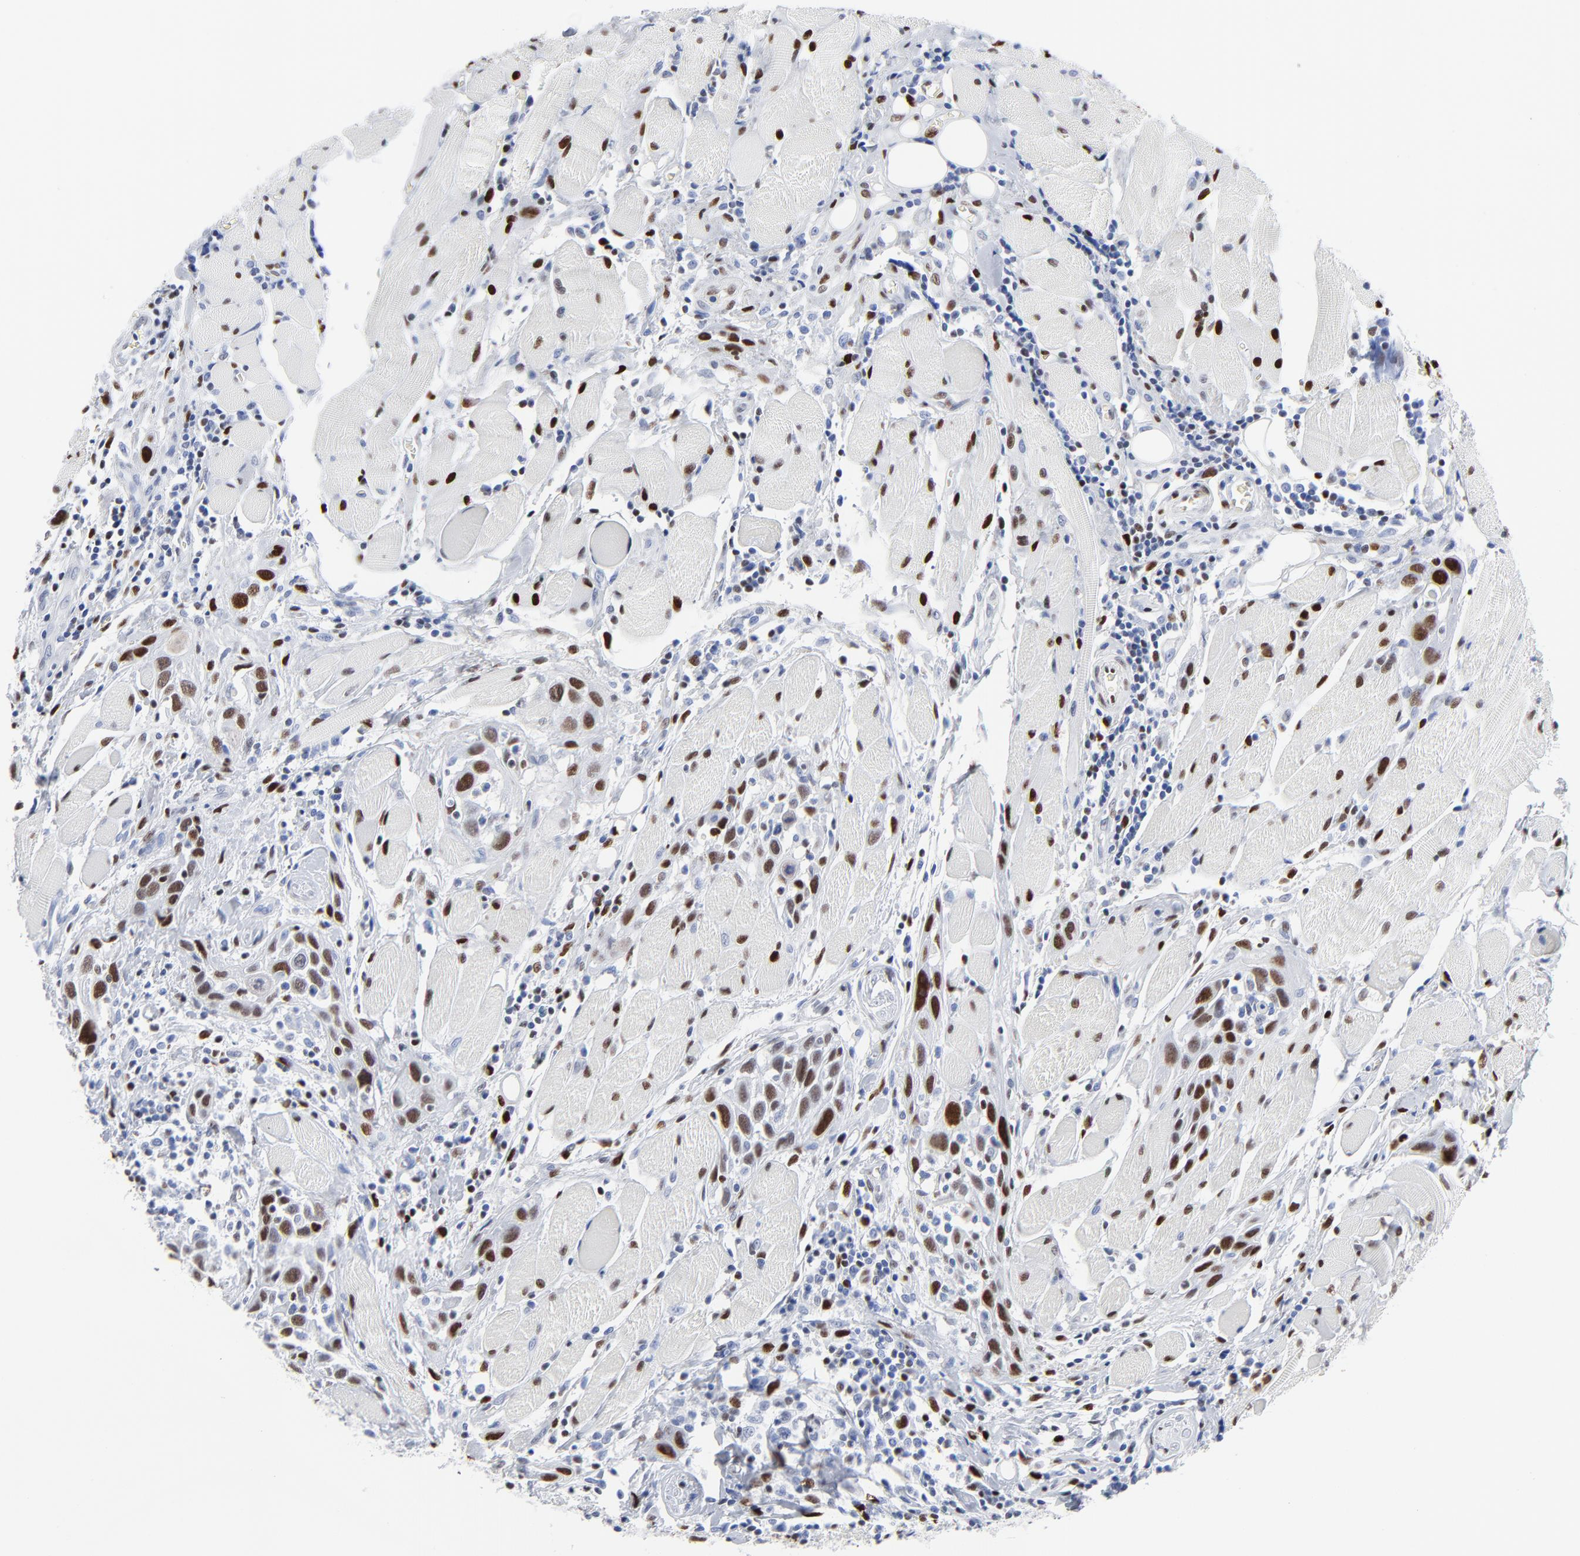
{"staining": {"intensity": "strong", "quantity": "25%-75%", "location": "nuclear"}, "tissue": "head and neck cancer", "cell_type": "Tumor cells", "image_type": "cancer", "snomed": [{"axis": "morphology", "description": "Squamous cell carcinoma, NOS"}, {"axis": "topography", "description": "Oral tissue"}, {"axis": "topography", "description": "Head-Neck"}], "caption": "Immunohistochemistry (IHC) (DAB) staining of human squamous cell carcinoma (head and neck) reveals strong nuclear protein expression in about 25%-75% of tumor cells.", "gene": "JUN", "patient": {"sex": "female", "age": 50}}